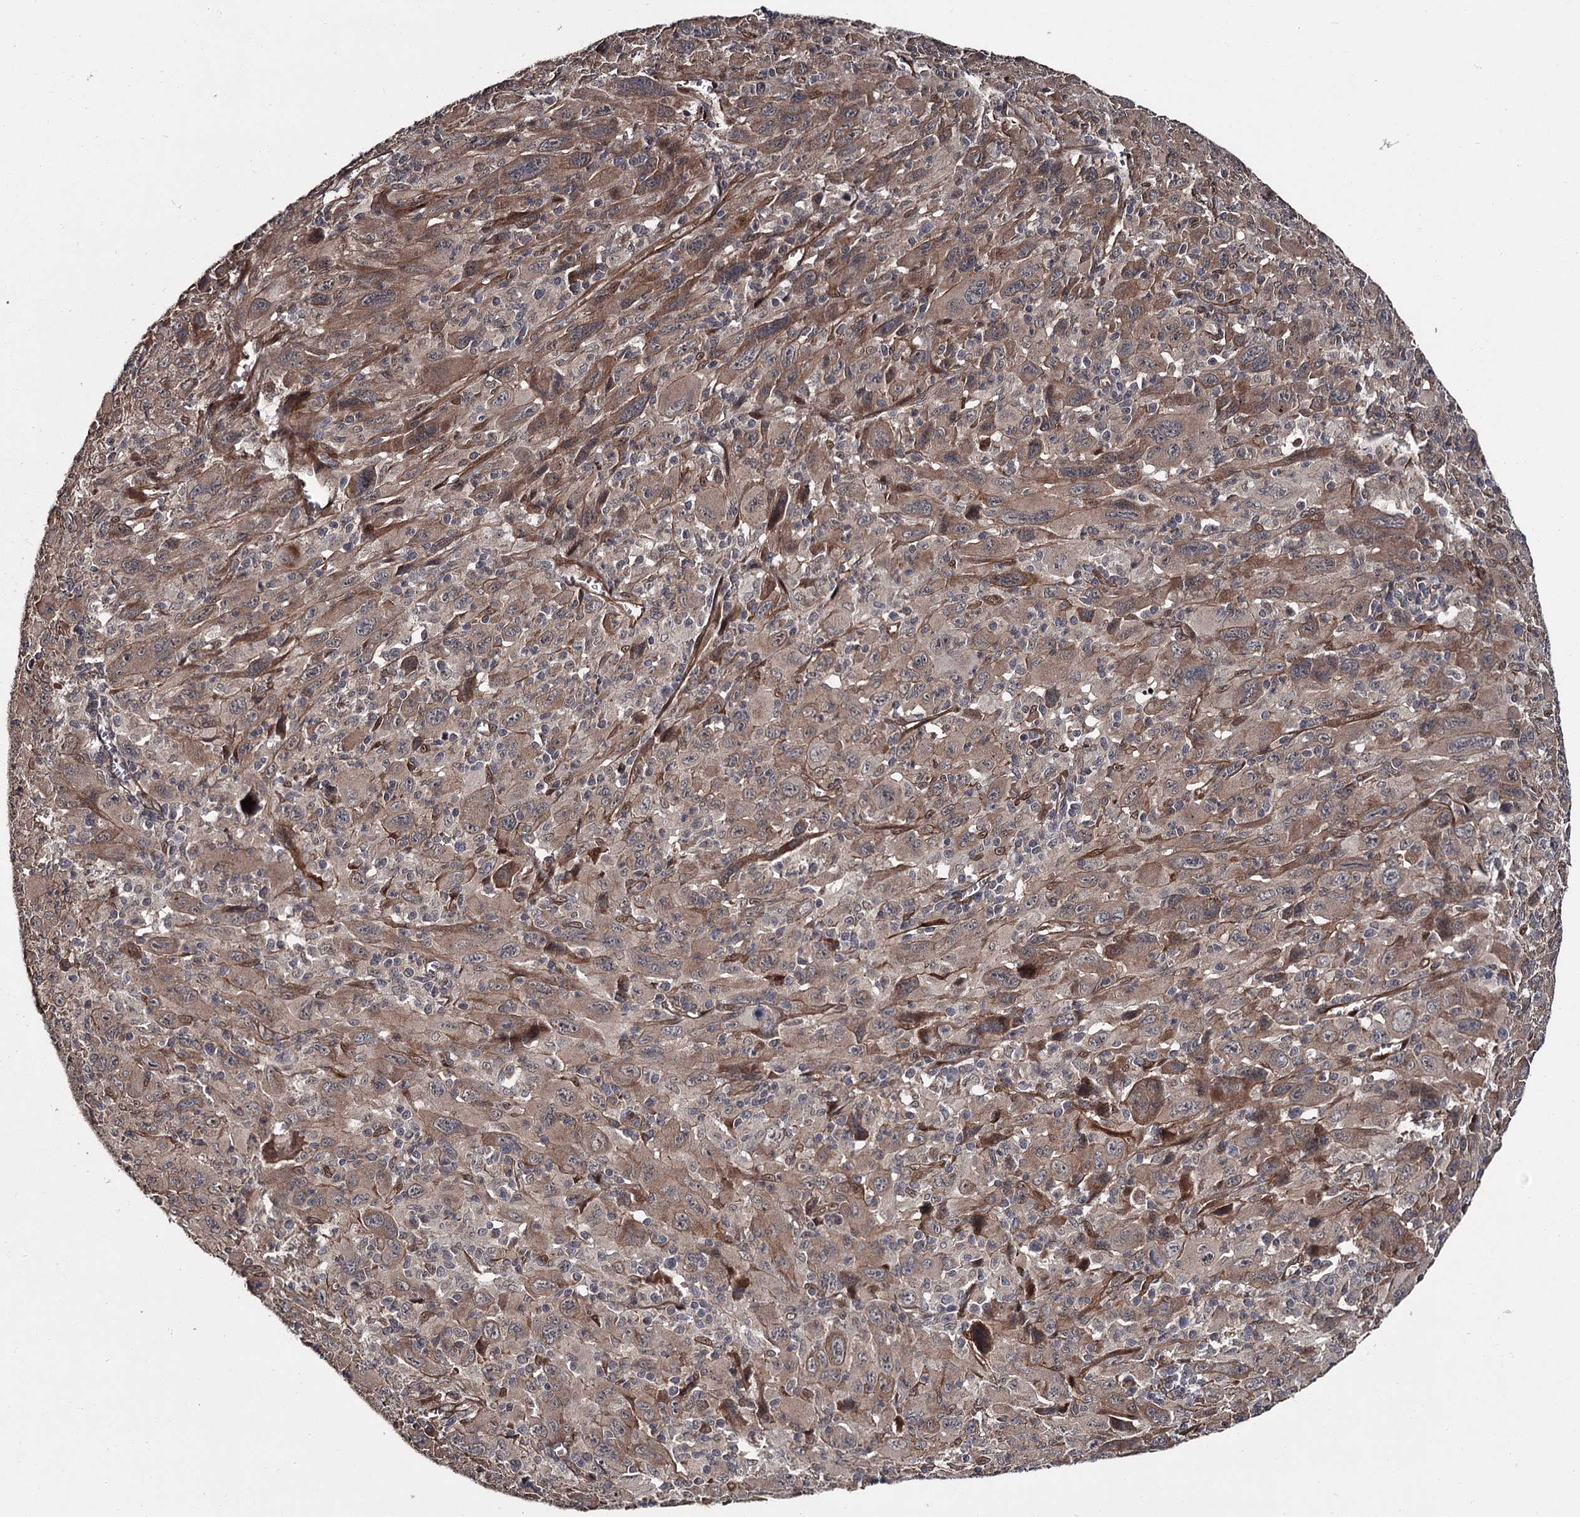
{"staining": {"intensity": "weak", "quantity": ">75%", "location": "cytoplasmic/membranous"}, "tissue": "melanoma", "cell_type": "Tumor cells", "image_type": "cancer", "snomed": [{"axis": "morphology", "description": "Malignant melanoma, Metastatic site"}, {"axis": "topography", "description": "Skin"}], "caption": "This is an image of immunohistochemistry staining of malignant melanoma (metastatic site), which shows weak positivity in the cytoplasmic/membranous of tumor cells.", "gene": "CDC42EP2", "patient": {"sex": "female", "age": 56}}